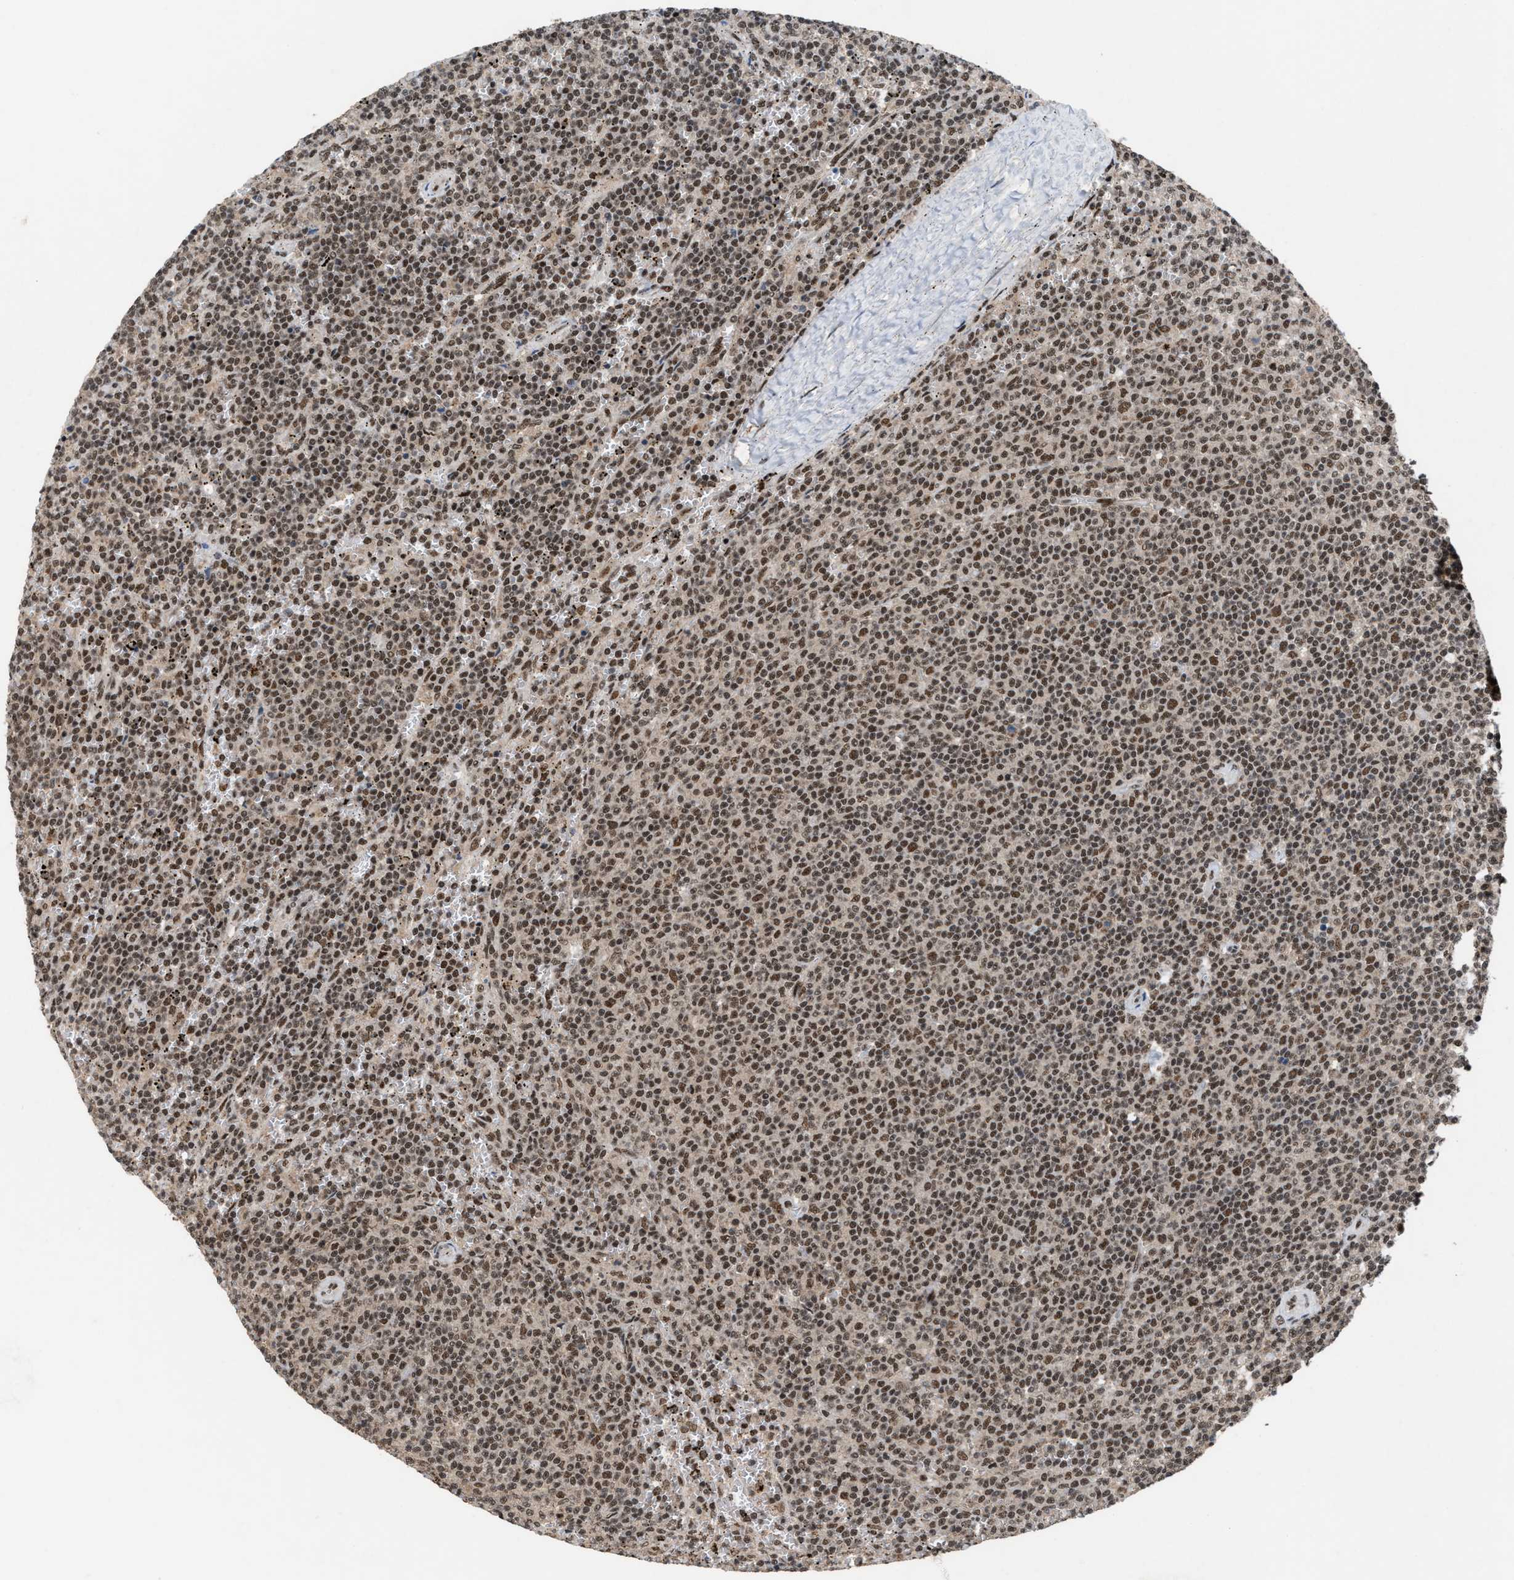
{"staining": {"intensity": "moderate", "quantity": ">75%", "location": "nuclear"}, "tissue": "lymphoma", "cell_type": "Tumor cells", "image_type": "cancer", "snomed": [{"axis": "morphology", "description": "Malignant lymphoma, non-Hodgkin's type, Low grade"}, {"axis": "topography", "description": "Spleen"}], "caption": "A medium amount of moderate nuclear positivity is identified in approximately >75% of tumor cells in lymphoma tissue.", "gene": "PRPF4", "patient": {"sex": "female", "age": 50}}